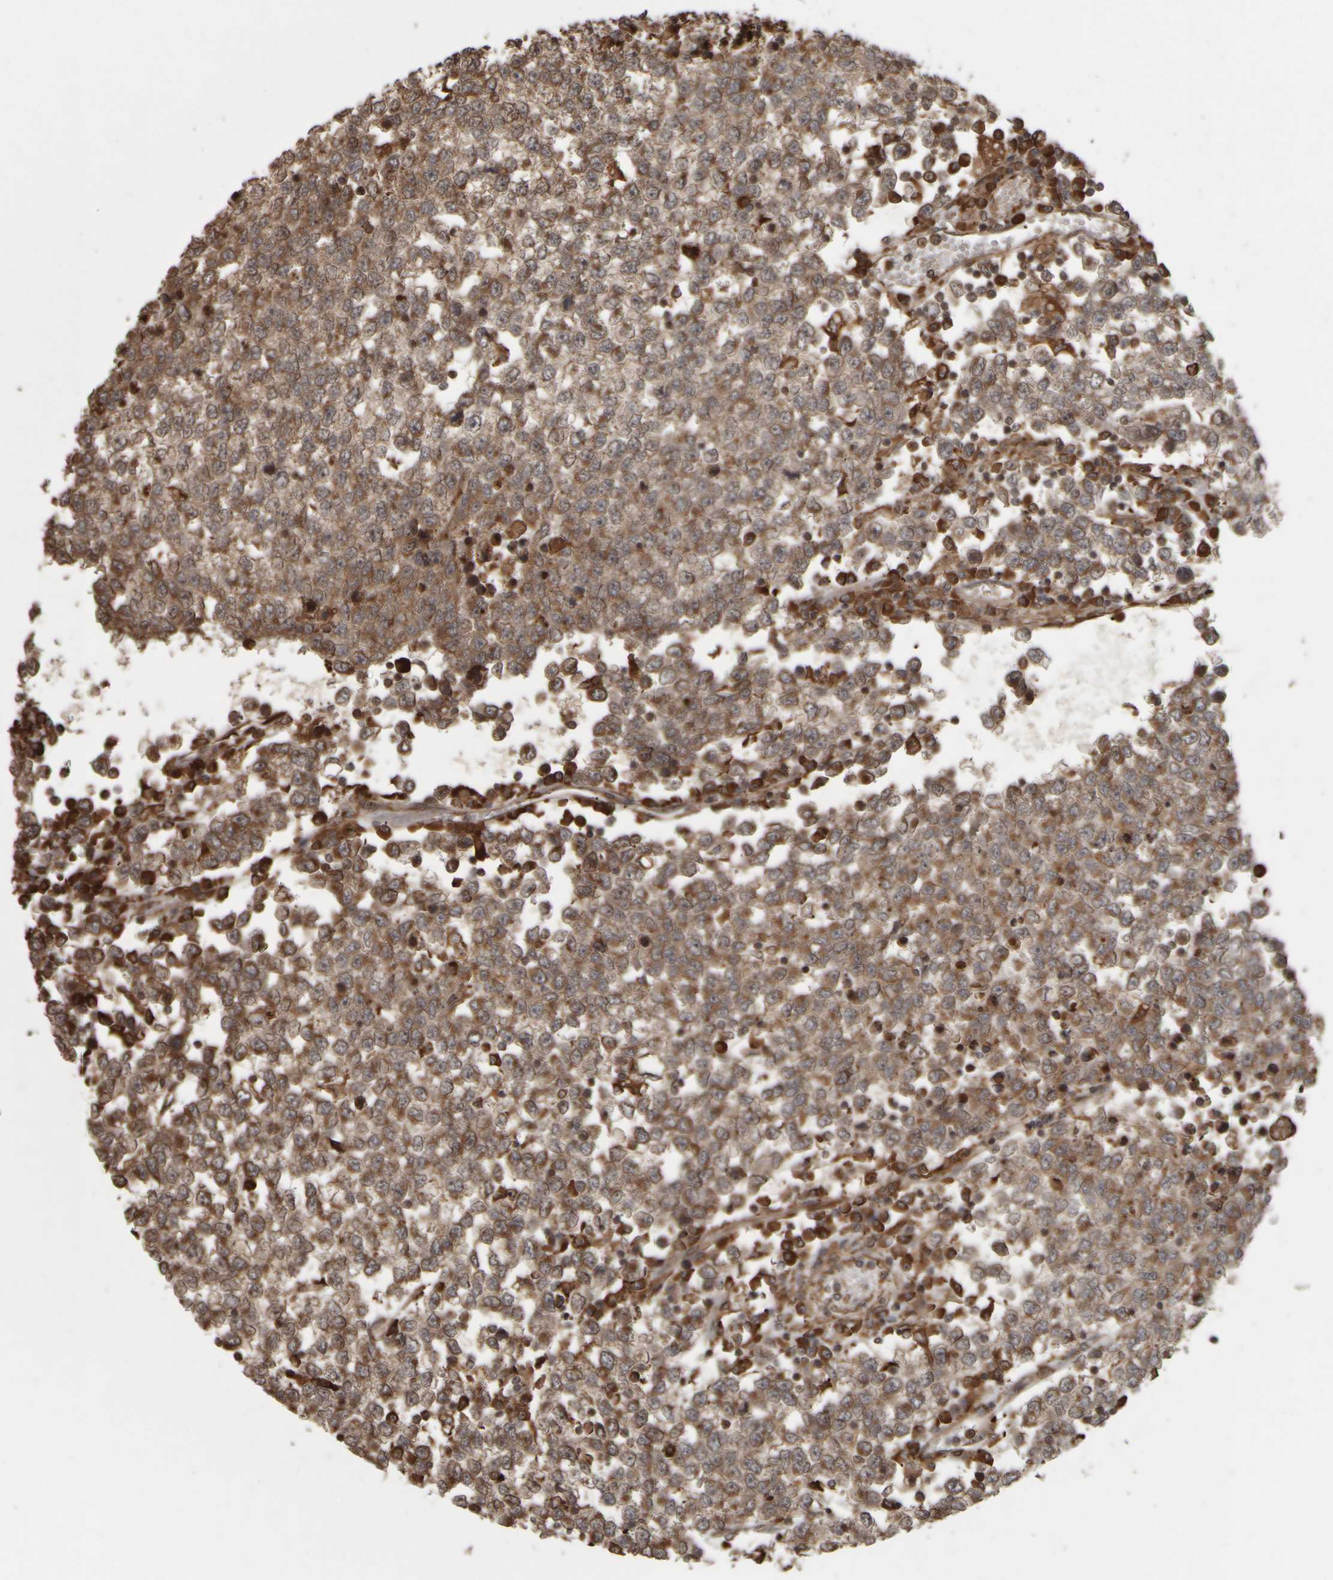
{"staining": {"intensity": "moderate", "quantity": ">75%", "location": "cytoplasmic/membranous"}, "tissue": "testis cancer", "cell_type": "Tumor cells", "image_type": "cancer", "snomed": [{"axis": "morphology", "description": "Seminoma, NOS"}, {"axis": "topography", "description": "Testis"}], "caption": "Protein staining demonstrates moderate cytoplasmic/membranous positivity in about >75% of tumor cells in testis seminoma. The staining was performed using DAB, with brown indicating positive protein expression. Nuclei are stained blue with hematoxylin.", "gene": "AGBL3", "patient": {"sex": "male", "age": 65}}